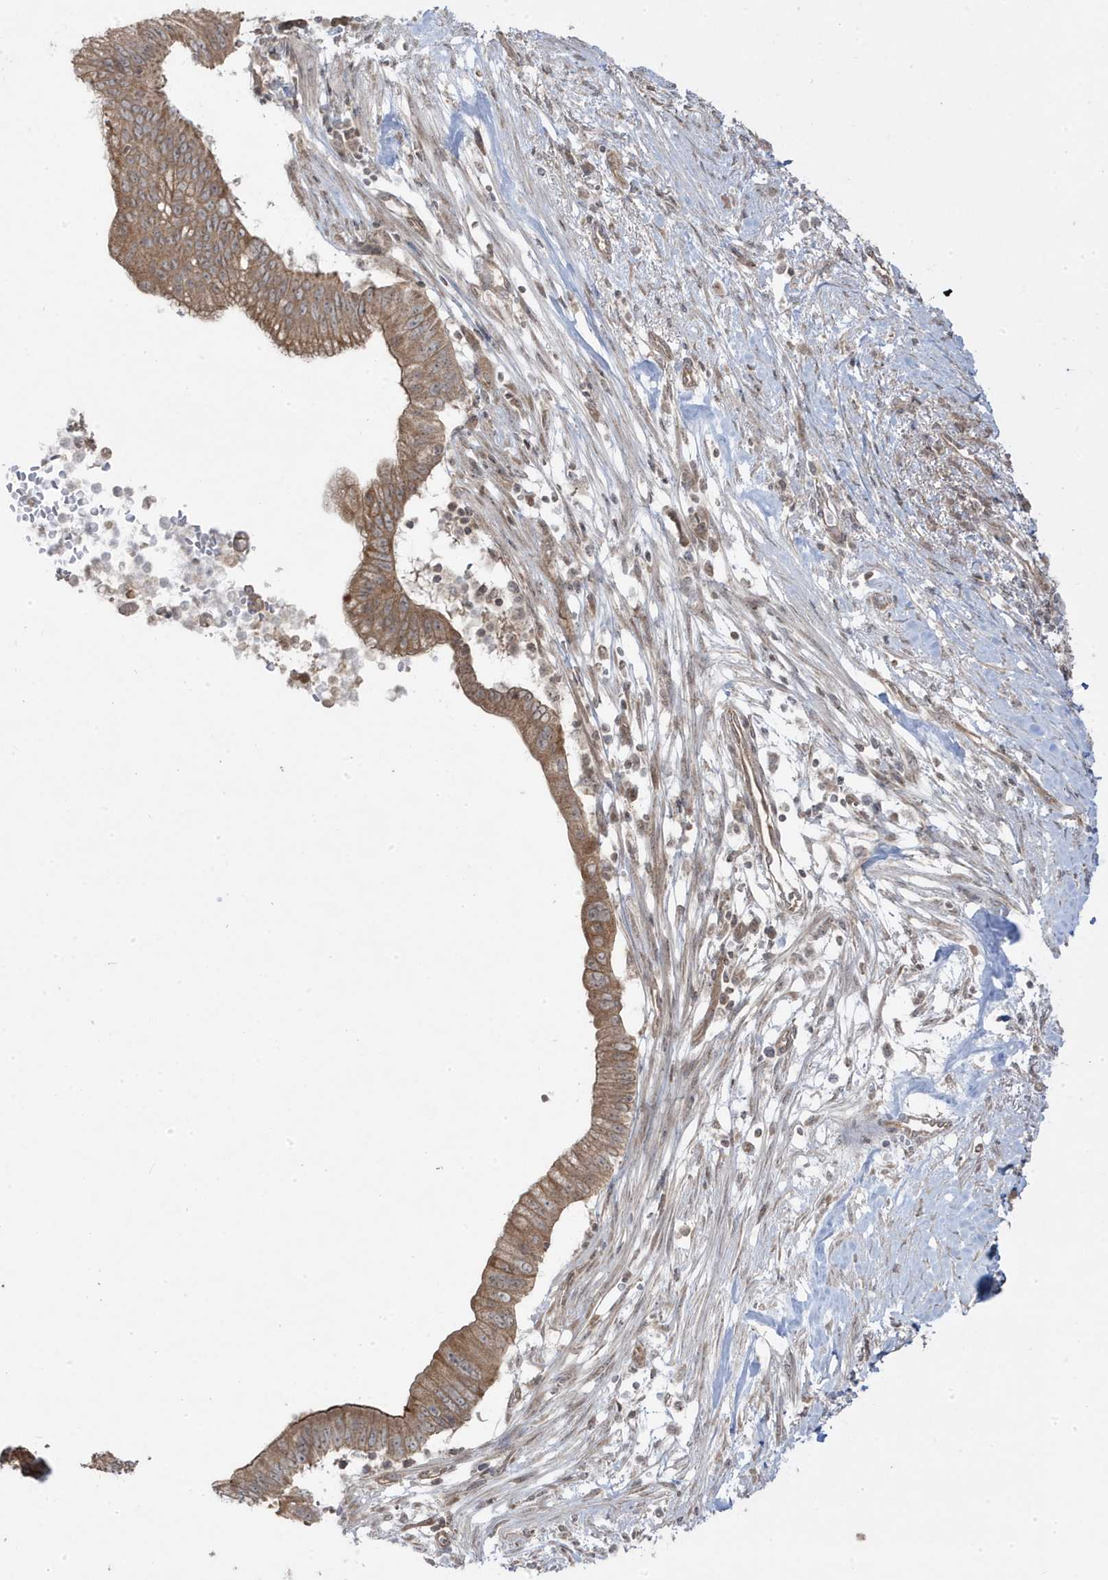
{"staining": {"intensity": "moderate", "quantity": ">75%", "location": "cytoplasmic/membranous"}, "tissue": "pancreatic cancer", "cell_type": "Tumor cells", "image_type": "cancer", "snomed": [{"axis": "morphology", "description": "Adenocarcinoma, NOS"}, {"axis": "topography", "description": "Pancreas"}], "caption": "This is a histology image of immunohistochemistry staining of pancreatic cancer (adenocarcinoma), which shows moderate positivity in the cytoplasmic/membranous of tumor cells.", "gene": "DNAJC12", "patient": {"sex": "male", "age": 68}}